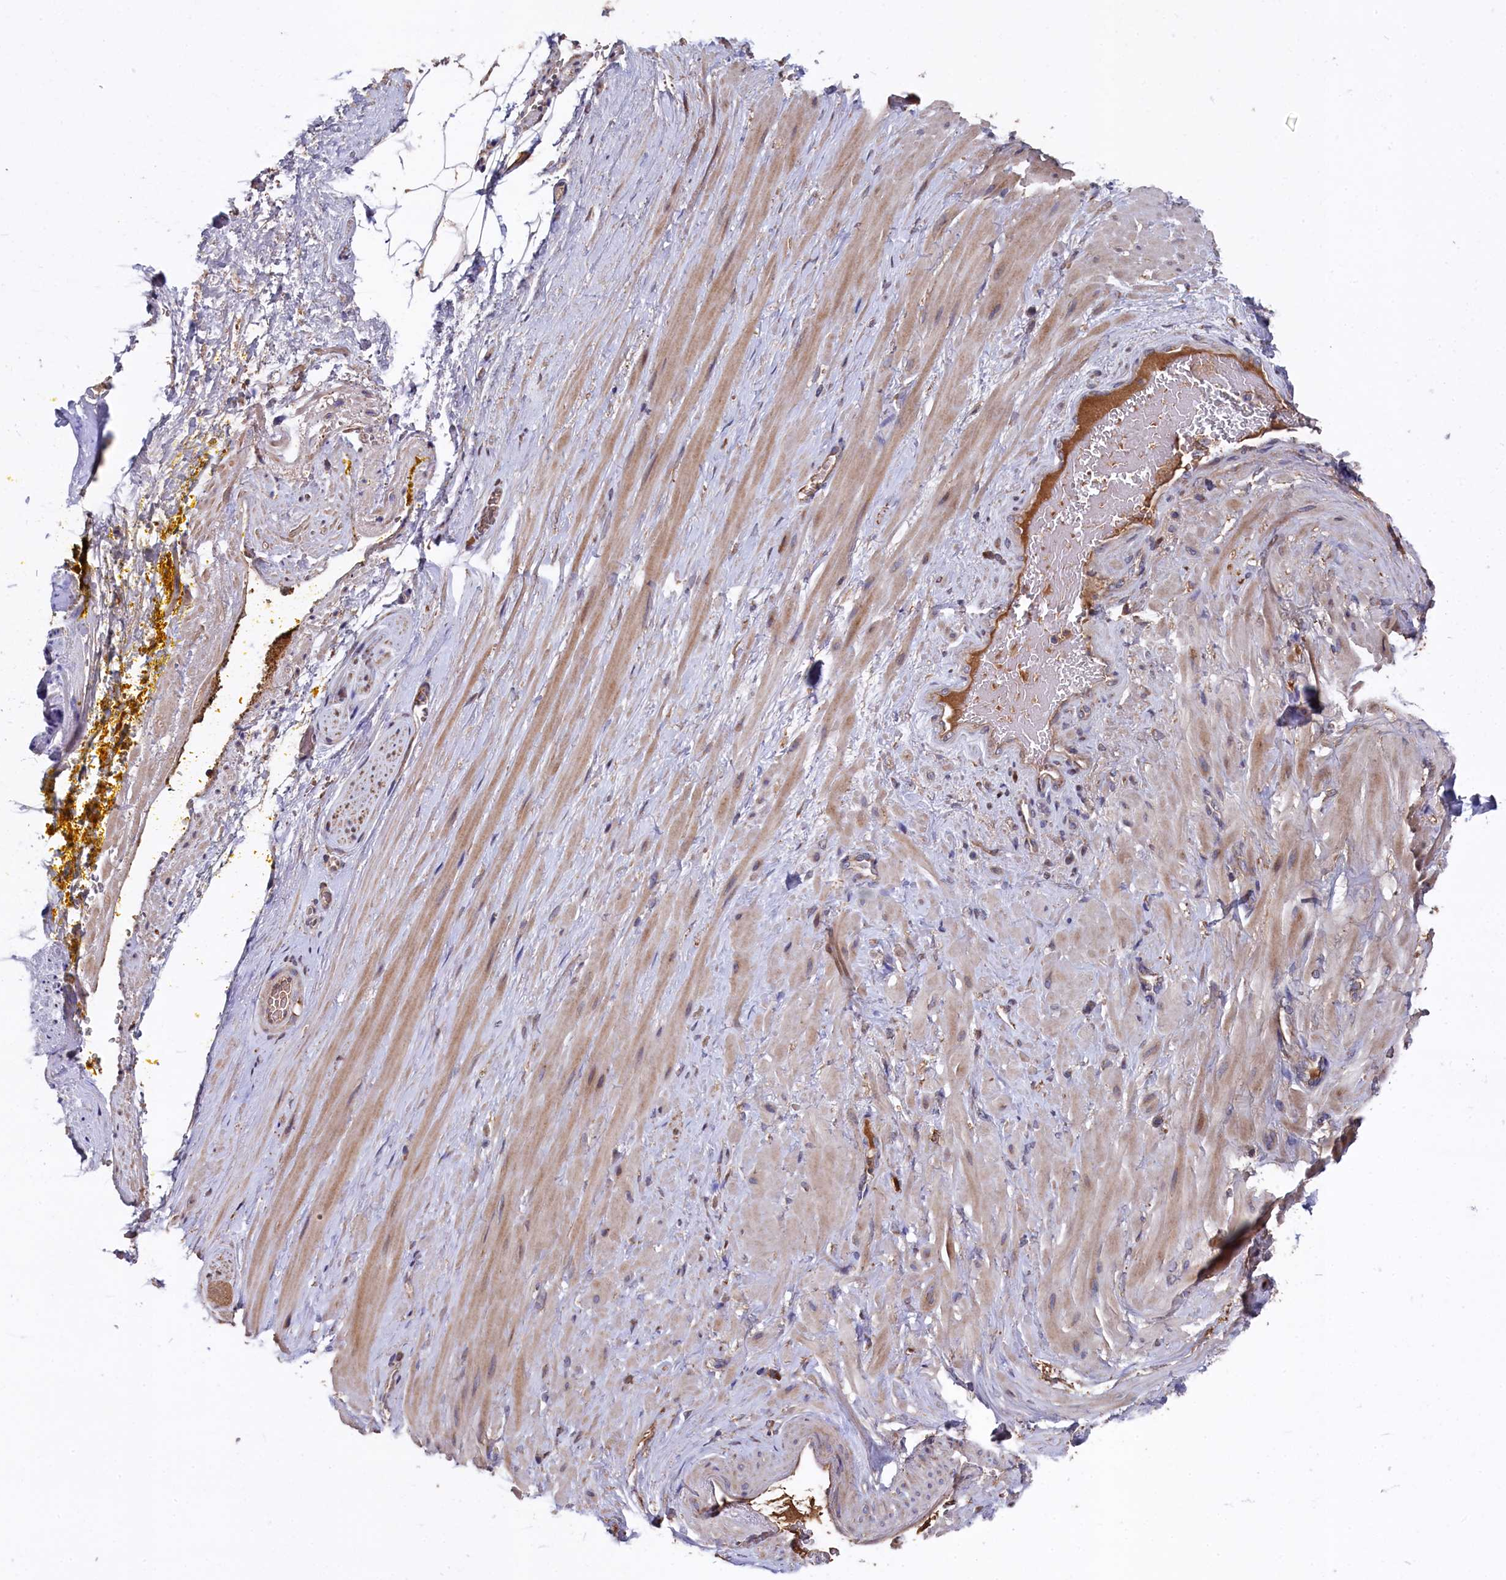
{"staining": {"intensity": "weak", "quantity": "<25%", "location": "cytoplasmic/membranous"}, "tissue": "adipose tissue", "cell_type": "Adipocytes", "image_type": "normal", "snomed": [{"axis": "morphology", "description": "Normal tissue, NOS"}, {"axis": "morphology", "description": "Adenocarcinoma, Low grade"}, {"axis": "topography", "description": "Prostate"}, {"axis": "topography", "description": "Peripheral nerve tissue"}], "caption": "This is an IHC micrograph of benign adipose tissue. There is no positivity in adipocytes.", "gene": "SLC12A4", "patient": {"sex": "male", "age": 63}}